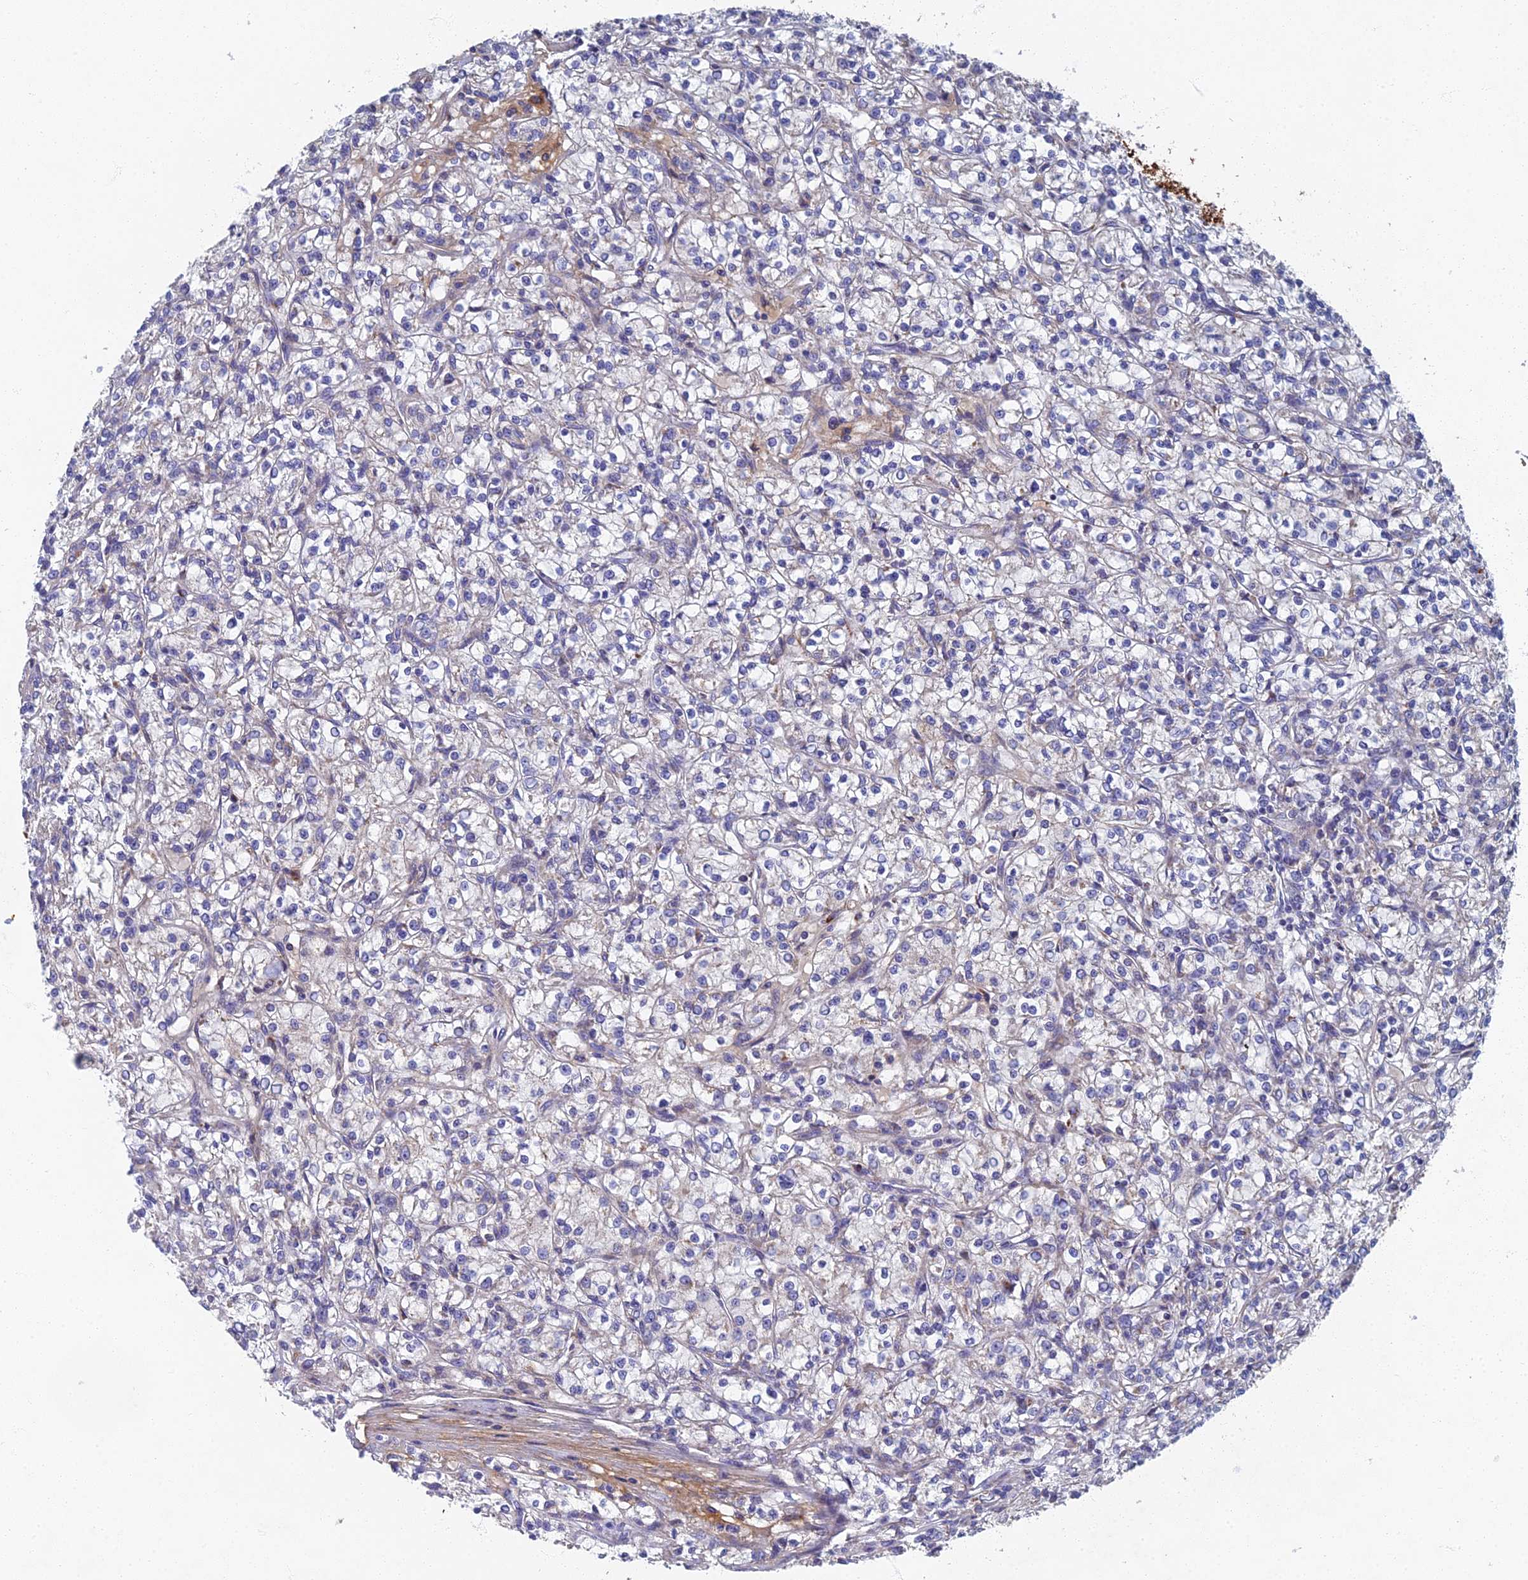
{"staining": {"intensity": "negative", "quantity": "none", "location": "none"}, "tissue": "renal cancer", "cell_type": "Tumor cells", "image_type": "cancer", "snomed": [{"axis": "morphology", "description": "Adenocarcinoma, NOS"}, {"axis": "topography", "description": "Kidney"}], "caption": "Immunohistochemical staining of human renal cancer shows no significant staining in tumor cells.", "gene": "RNASEK", "patient": {"sex": "female", "age": 59}}